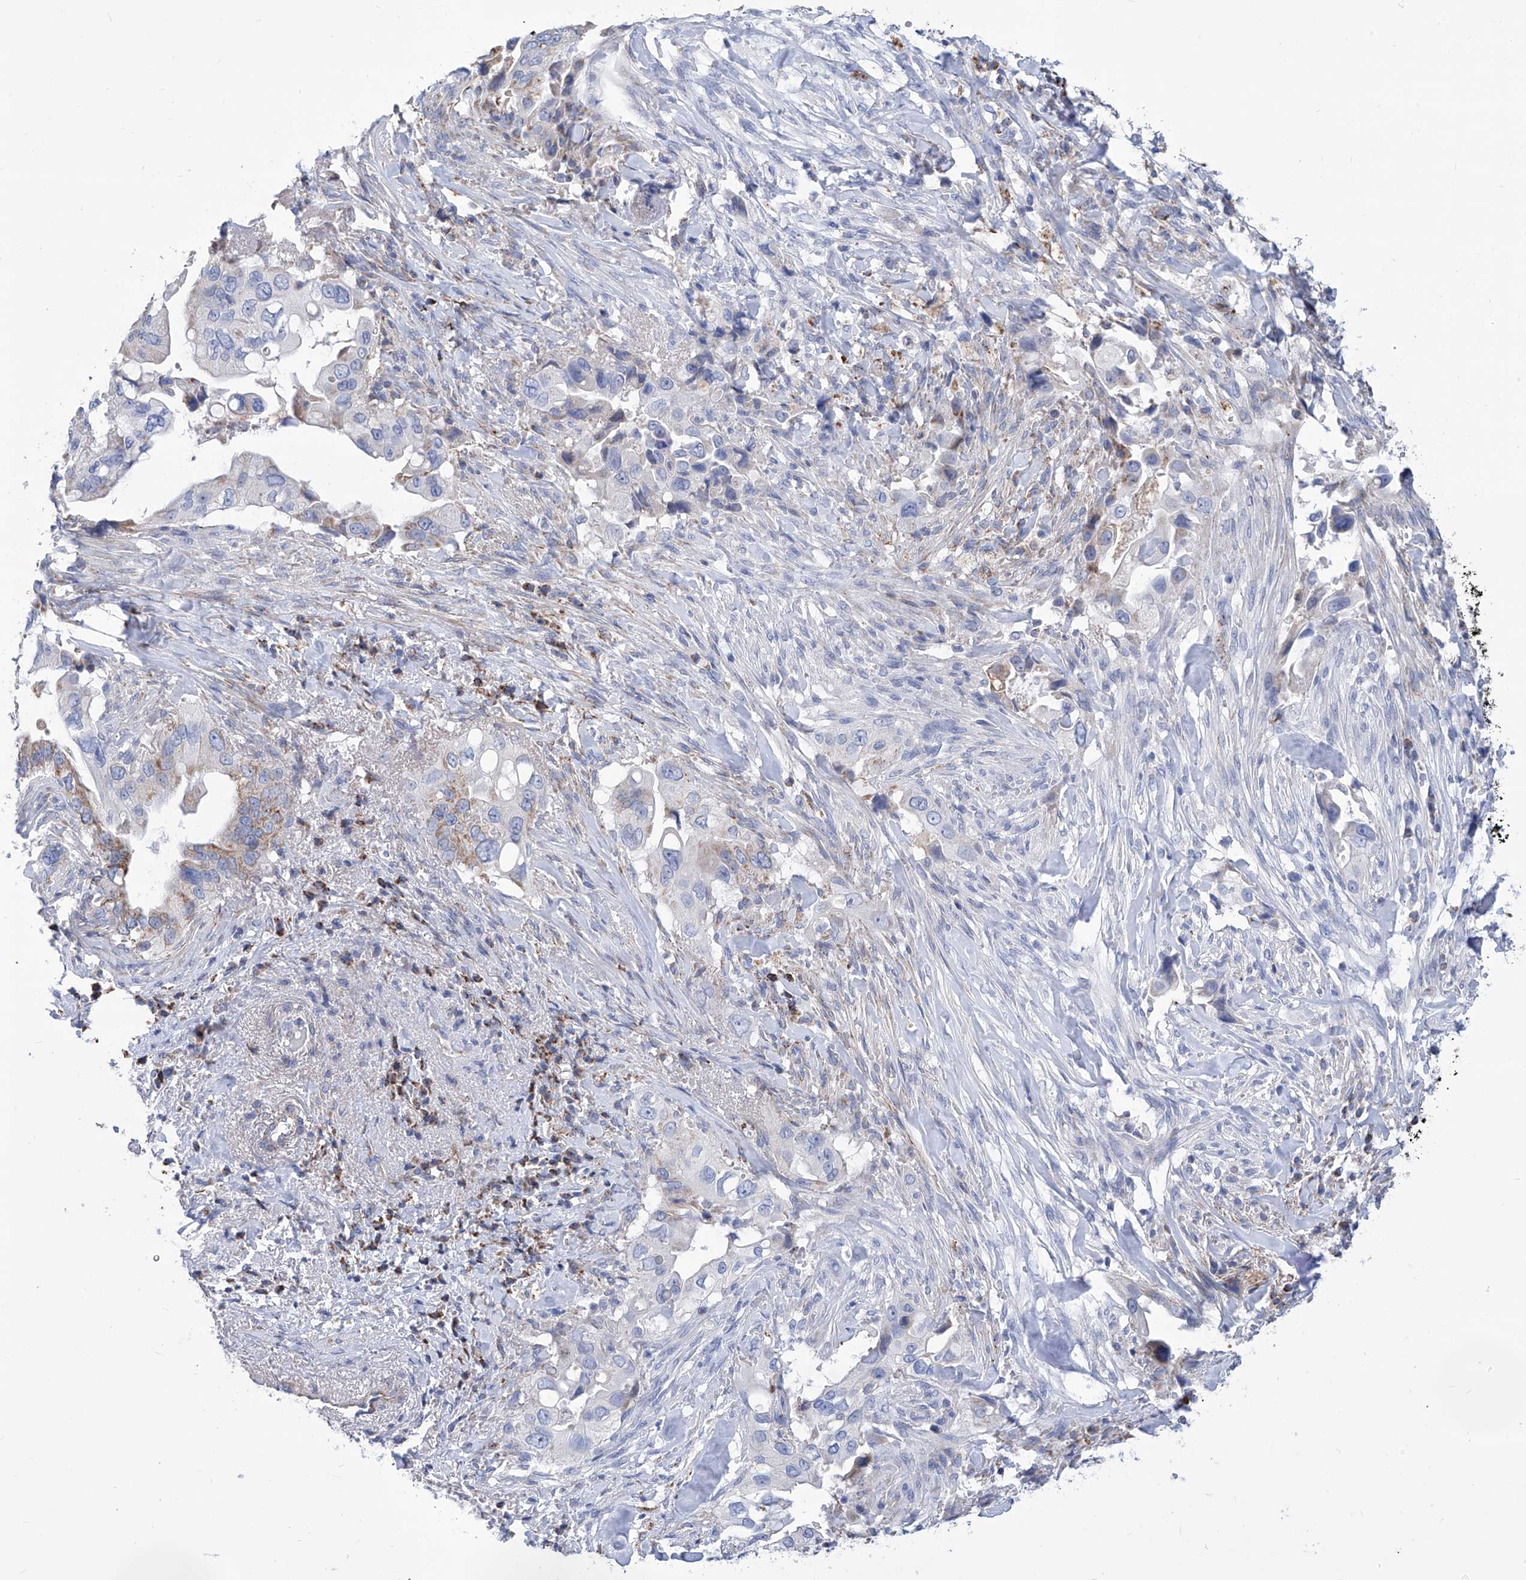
{"staining": {"intensity": "weak", "quantity": "<25%", "location": "cytoplasmic/membranous"}, "tissue": "pancreatic cancer", "cell_type": "Tumor cells", "image_type": "cancer", "snomed": [{"axis": "morphology", "description": "Inflammation, NOS"}, {"axis": "morphology", "description": "Adenocarcinoma, NOS"}, {"axis": "topography", "description": "Pancreas"}], "caption": "Image shows no protein expression in tumor cells of pancreatic adenocarcinoma tissue.", "gene": "SRBD1", "patient": {"sex": "female", "age": 56}}